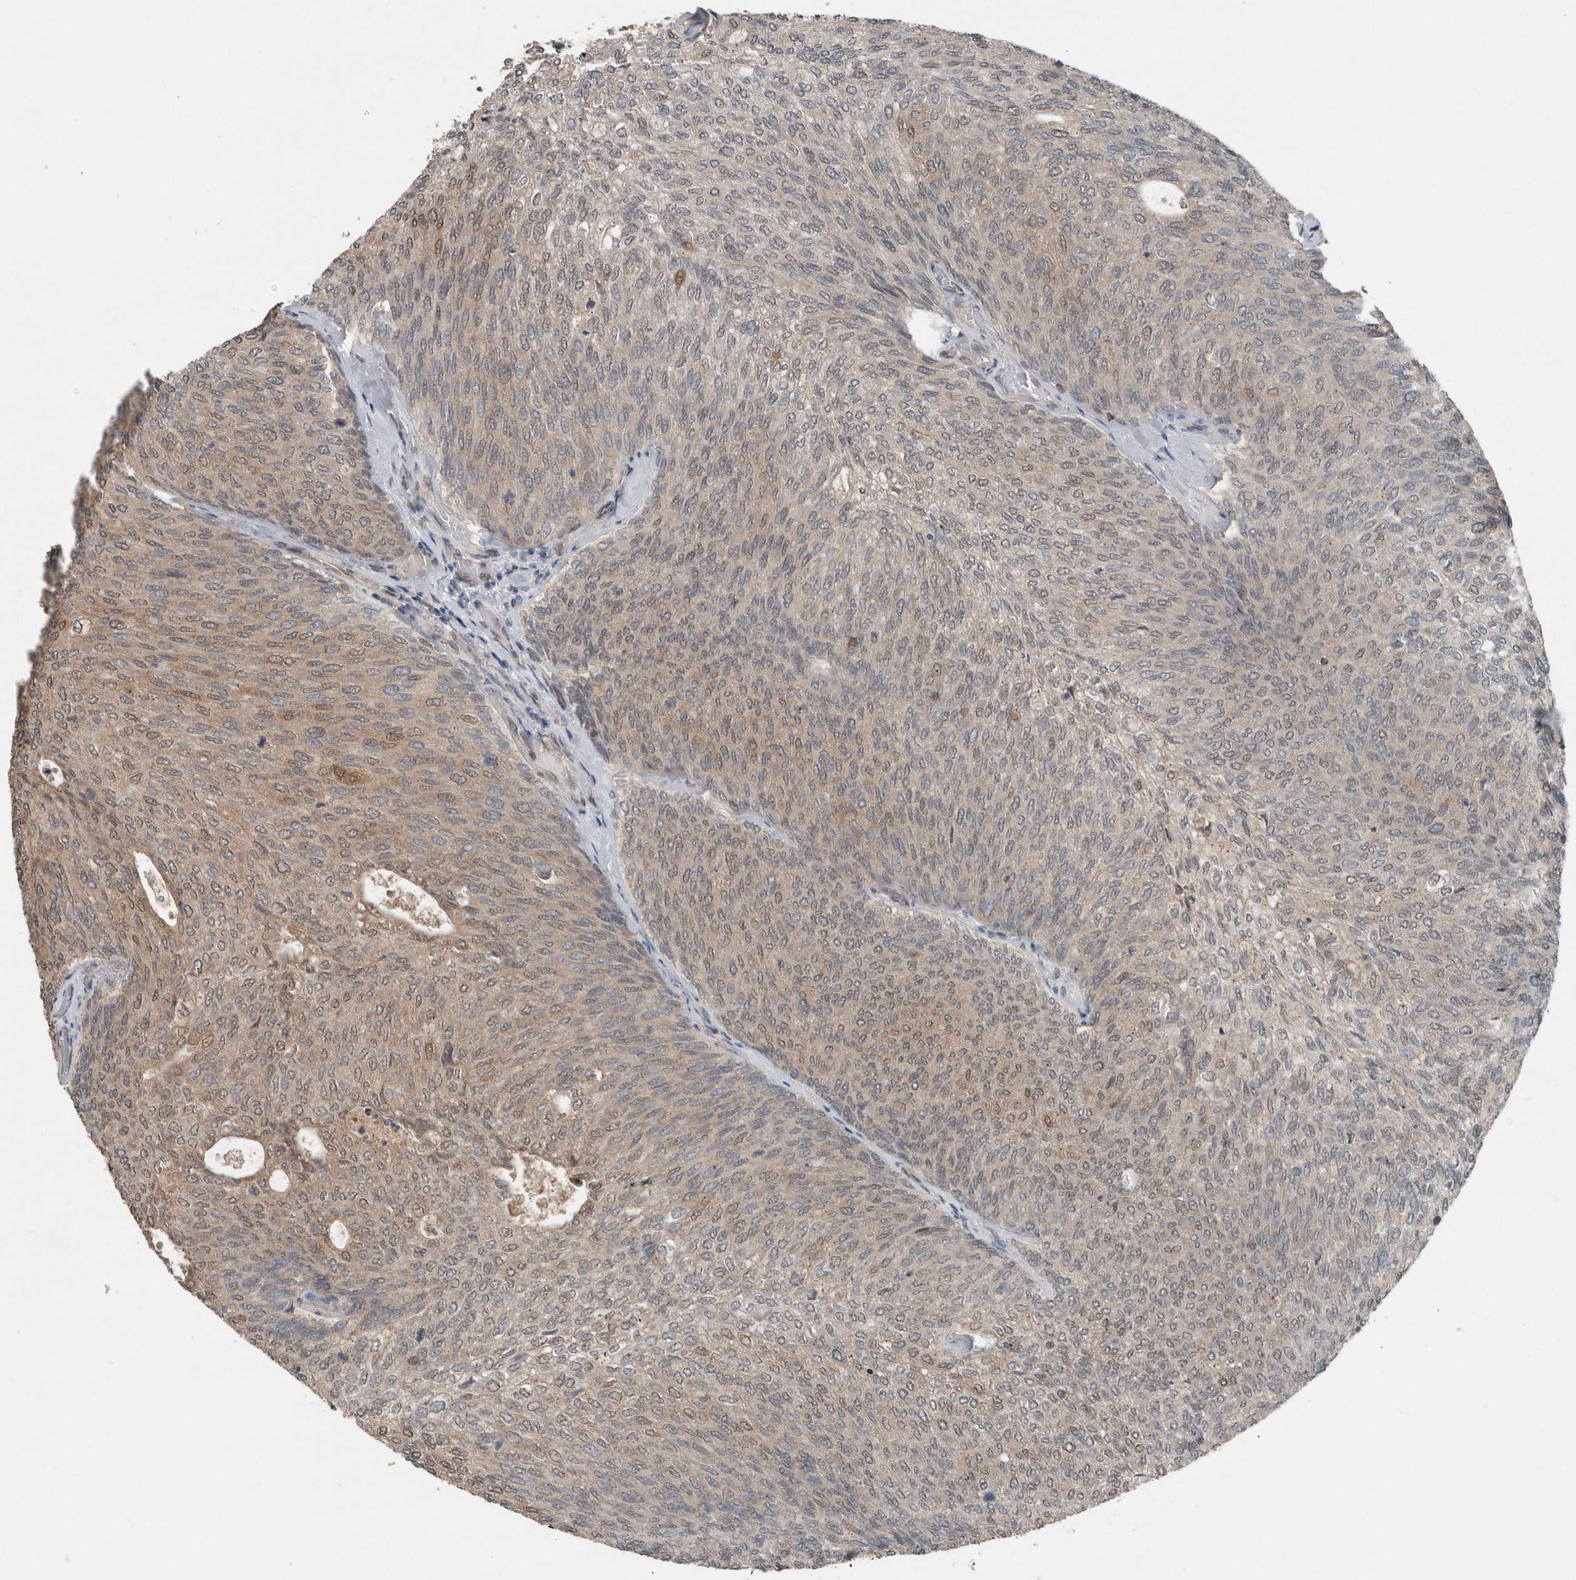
{"staining": {"intensity": "weak", "quantity": ">75%", "location": "cytoplasmic/membranous"}, "tissue": "urothelial cancer", "cell_type": "Tumor cells", "image_type": "cancer", "snomed": [{"axis": "morphology", "description": "Urothelial carcinoma, Low grade"}, {"axis": "topography", "description": "Urinary bladder"}], "caption": "Protein staining reveals weak cytoplasmic/membranous expression in approximately >75% of tumor cells in low-grade urothelial carcinoma.", "gene": "MYO1E", "patient": {"sex": "female", "age": 79}}